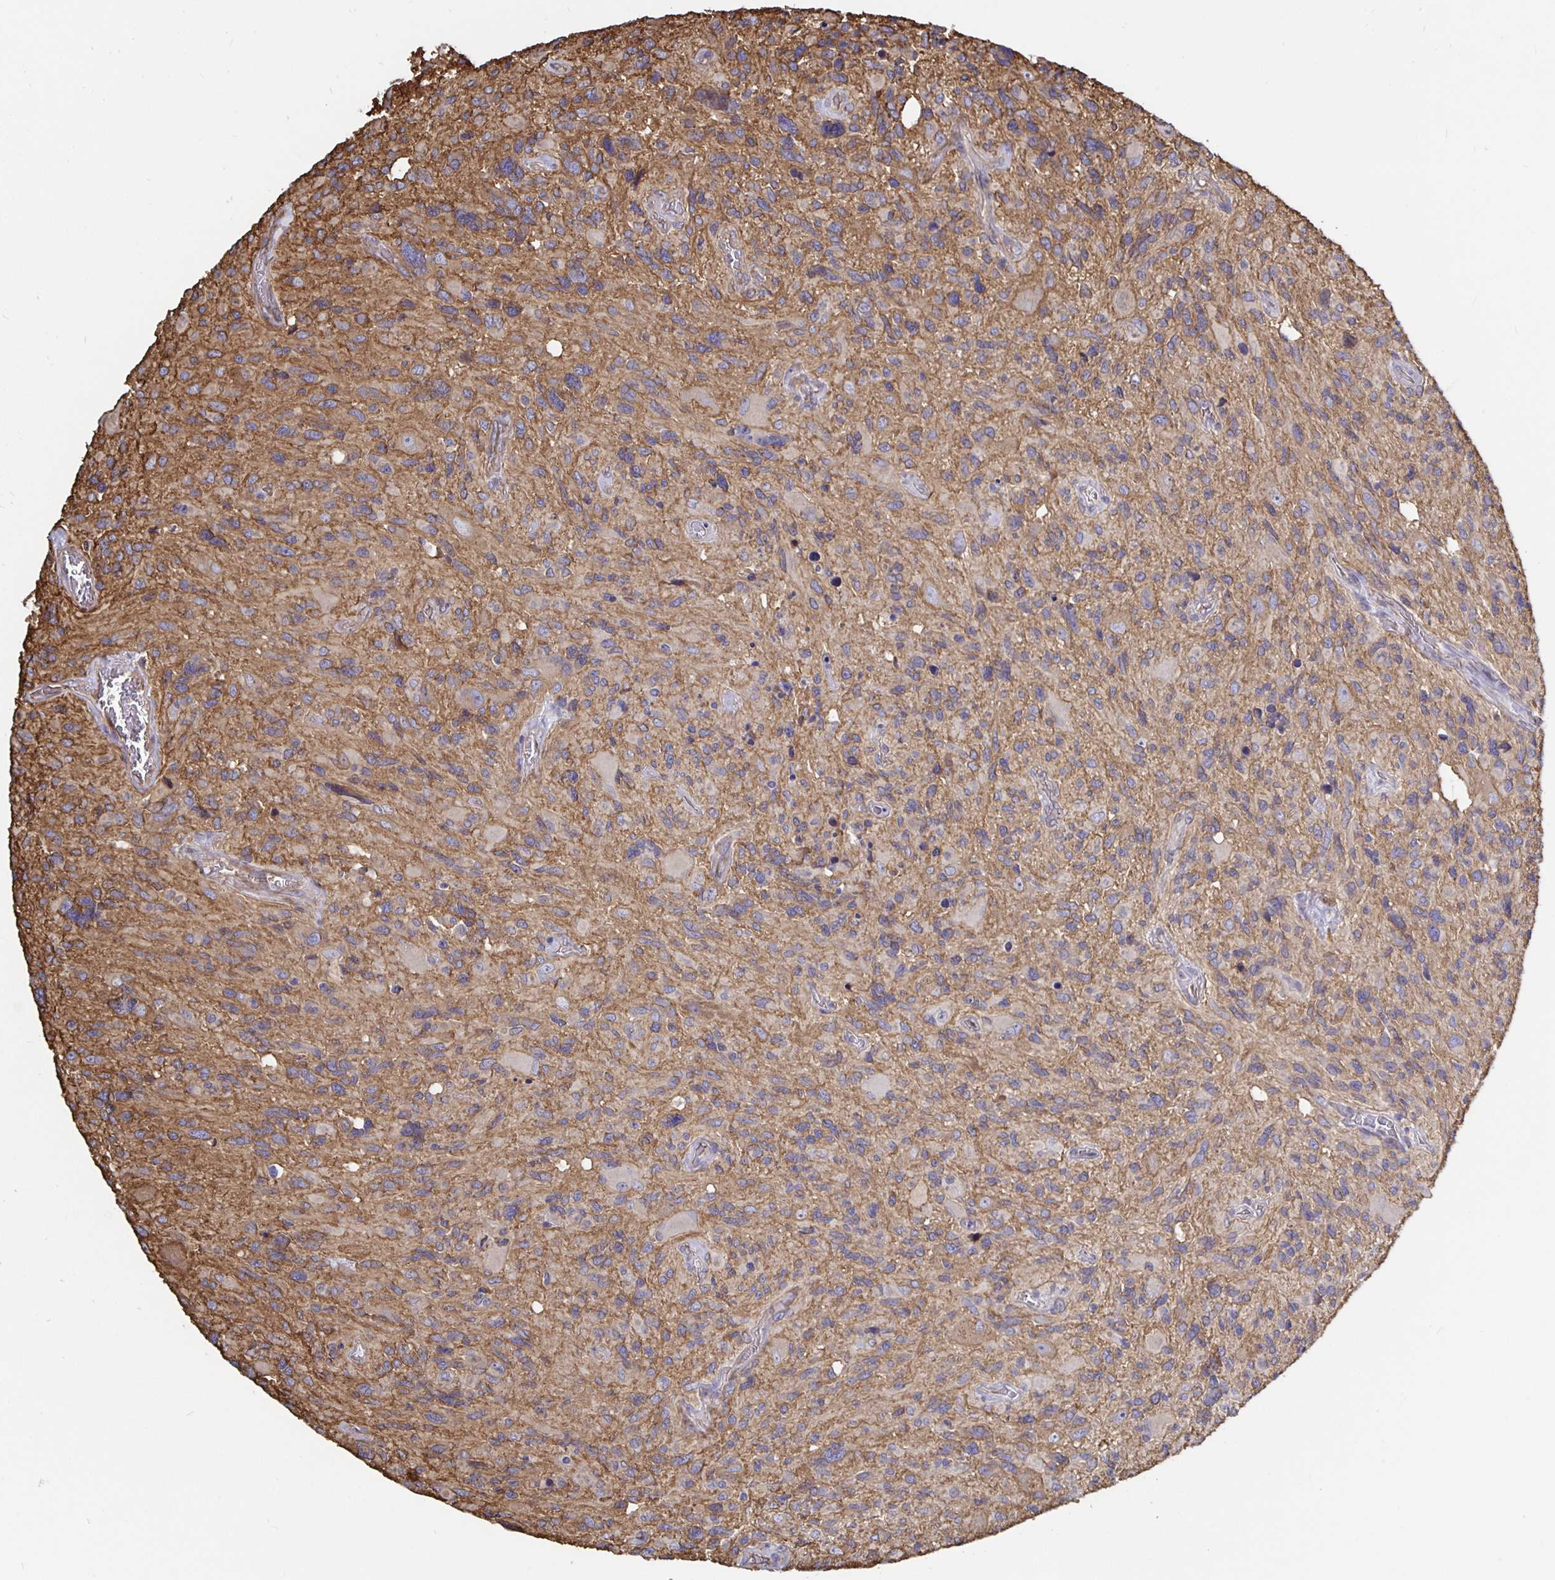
{"staining": {"intensity": "weak", "quantity": "25%-75%", "location": "cytoplasmic/membranous"}, "tissue": "glioma", "cell_type": "Tumor cells", "image_type": "cancer", "snomed": [{"axis": "morphology", "description": "Glioma, malignant, High grade"}, {"axis": "topography", "description": "Brain"}], "caption": "Immunohistochemistry (IHC) of human malignant glioma (high-grade) reveals low levels of weak cytoplasmic/membranous staining in about 25%-75% of tumor cells.", "gene": "ARHGEF39", "patient": {"sex": "male", "age": 49}}